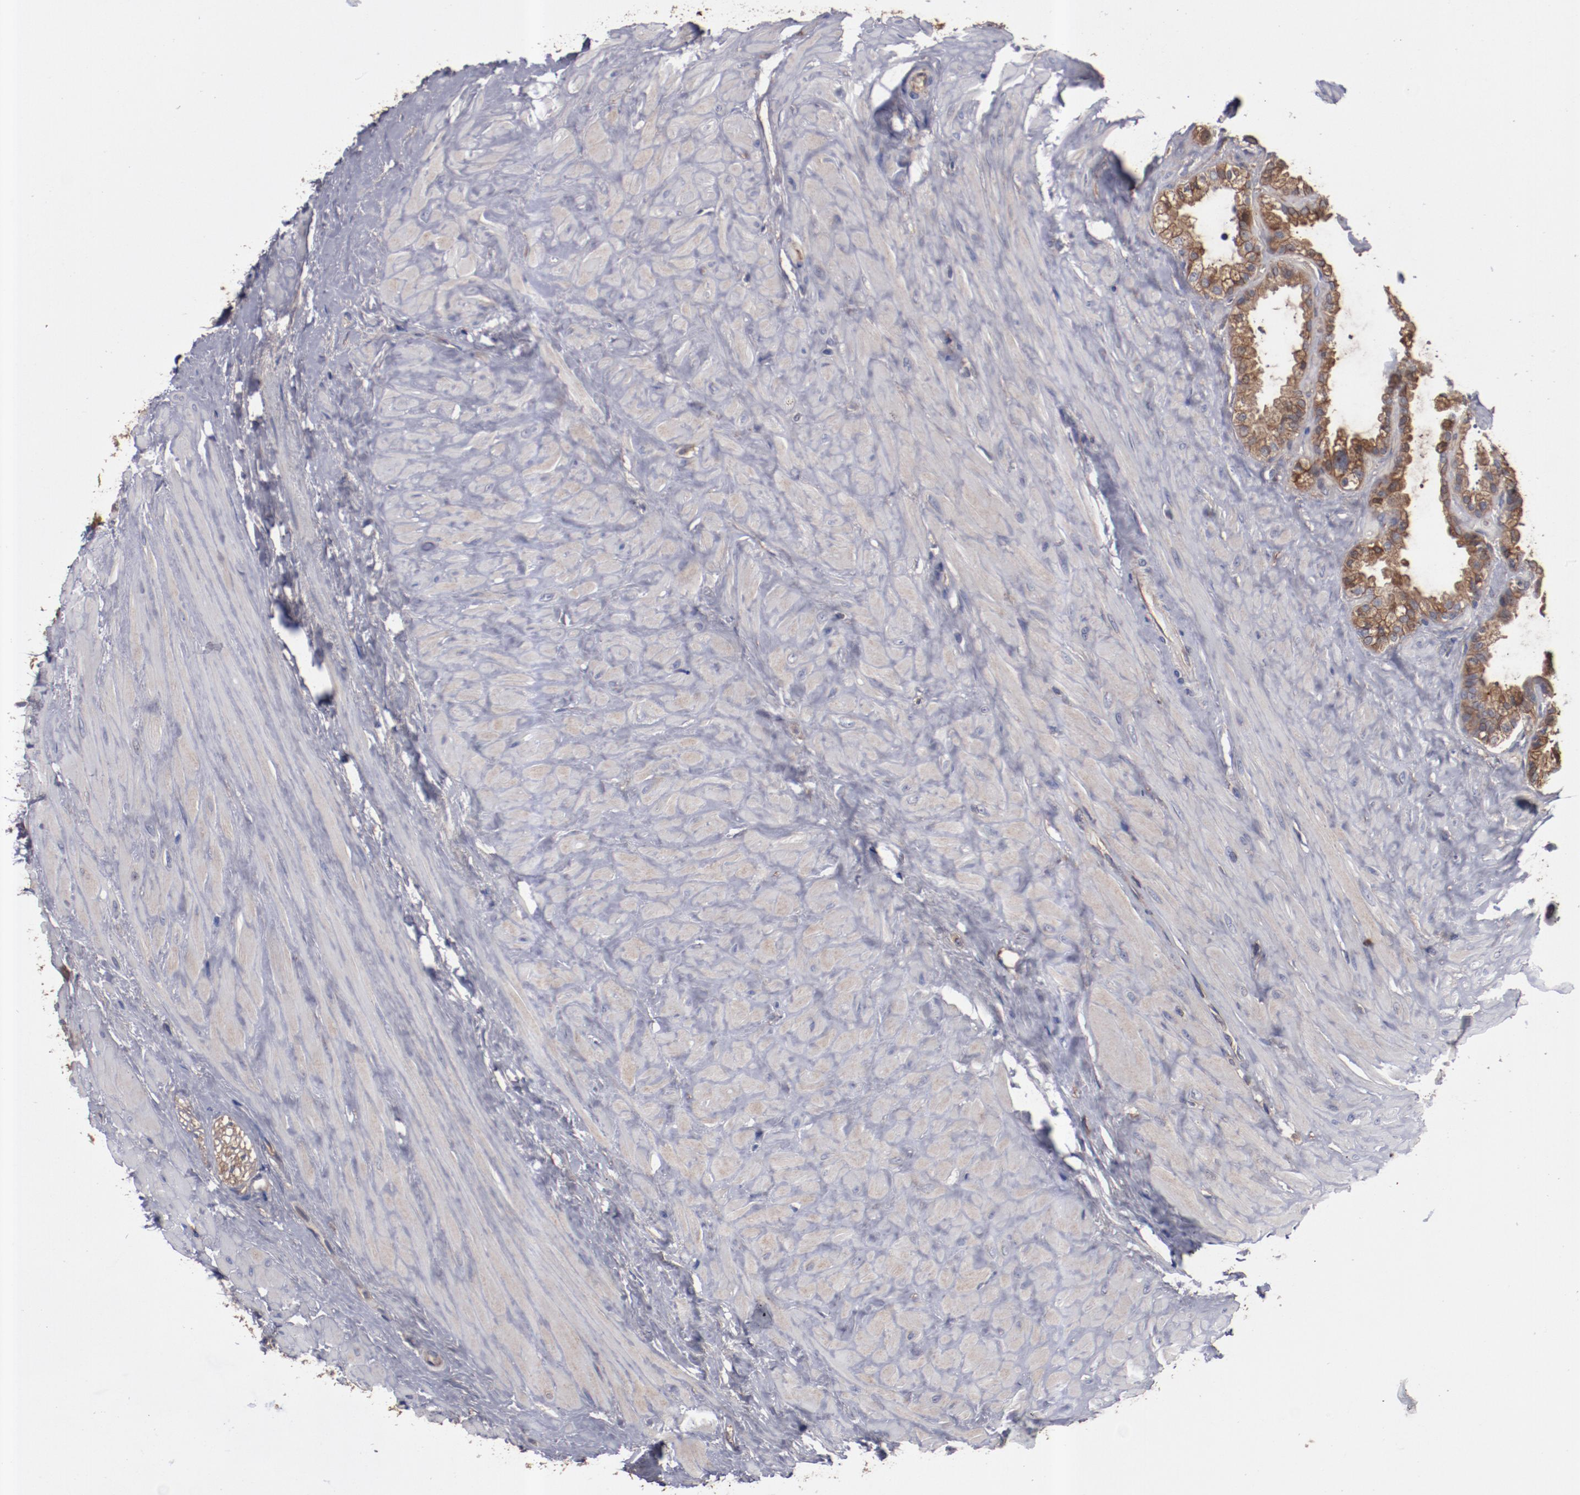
{"staining": {"intensity": "moderate", "quantity": "25%-75%", "location": "cytoplasmic/membranous"}, "tissue": "seminal vesicle", "cell_type": "Glandular cells", "image_type": "normal", "snomed": [{"axis": "morphology", "description": "Normal tissue, NOS"}, {"axis": "morphology", "description": "Inflammation, NOS"}, {"axis": "topography", "description": "Urinary bladder"}, {"axis": "topography", "description": "Prostate"}, {"axis": "topography", "description": "Seminal veicle"}], "caption": "Human seminal vesicle stained with a brown dye shows moderate cytoplasmic/membranous positive expression in about 25%-75% of glandular cells.", "gene": "DNAAF2", "patient": {"sex": "male", "age": 82}}